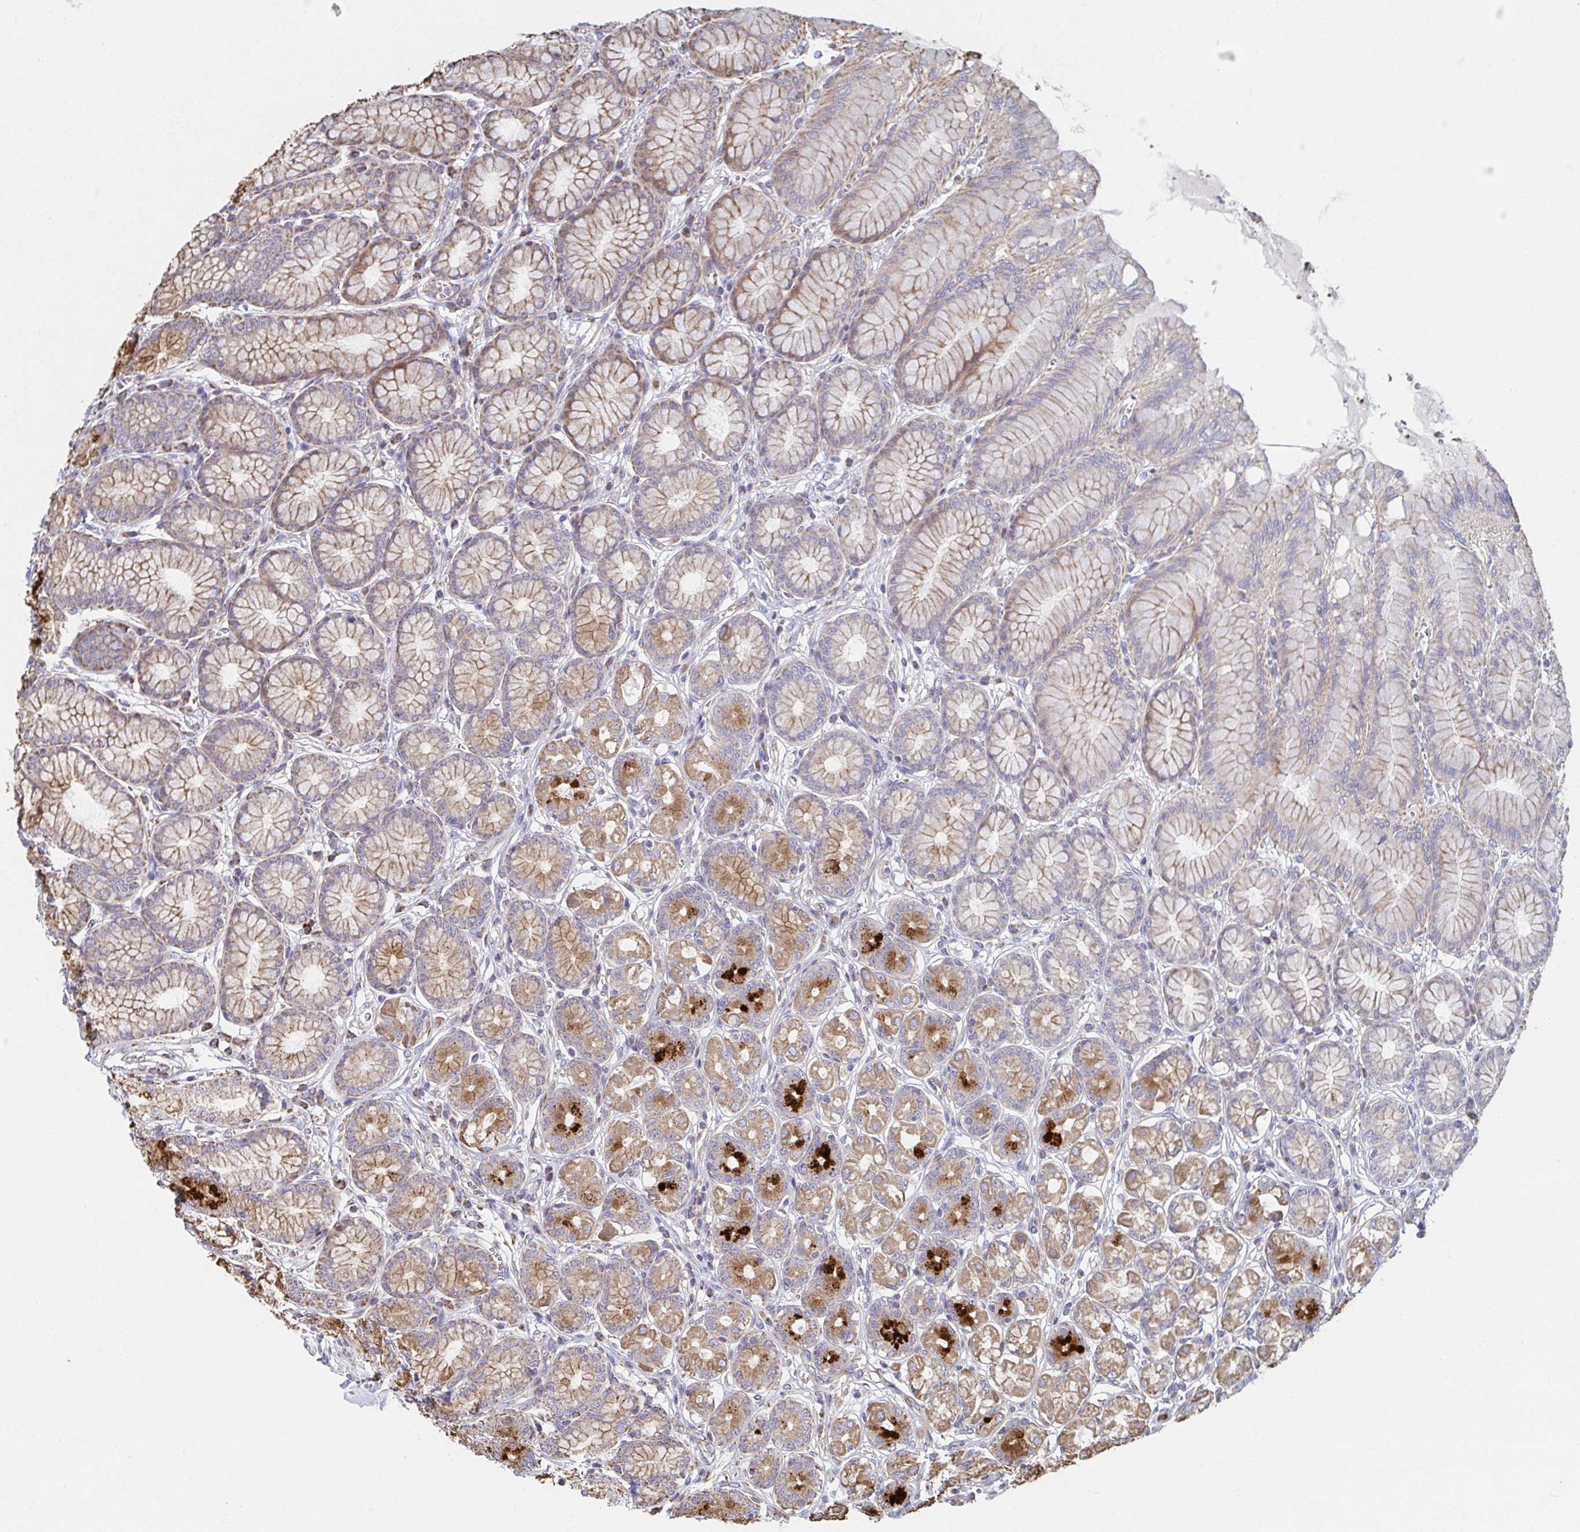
{"staining": {"intensity": "moderate", "quantity": ">75%", "location": "cytoplasmic/membranous"}, "tissue": "stomach", "cell_type": "Glandular cells", "image_type": "normal", "snomed": [{"axis": "morphology", "description": "Normal tissue, NOS"}, {"axis": "topography", "description": "Stomach"}, {"axis": "topography", "description": "Stomach, lower"}], "caption": "Stomach stained with a brown dye demonstrates moderate cytoplasmic/membranous positive positivity in about >75% of glandular cells.", "gene": "SAT1", "patient": {"sex": "male", "age": 76}}